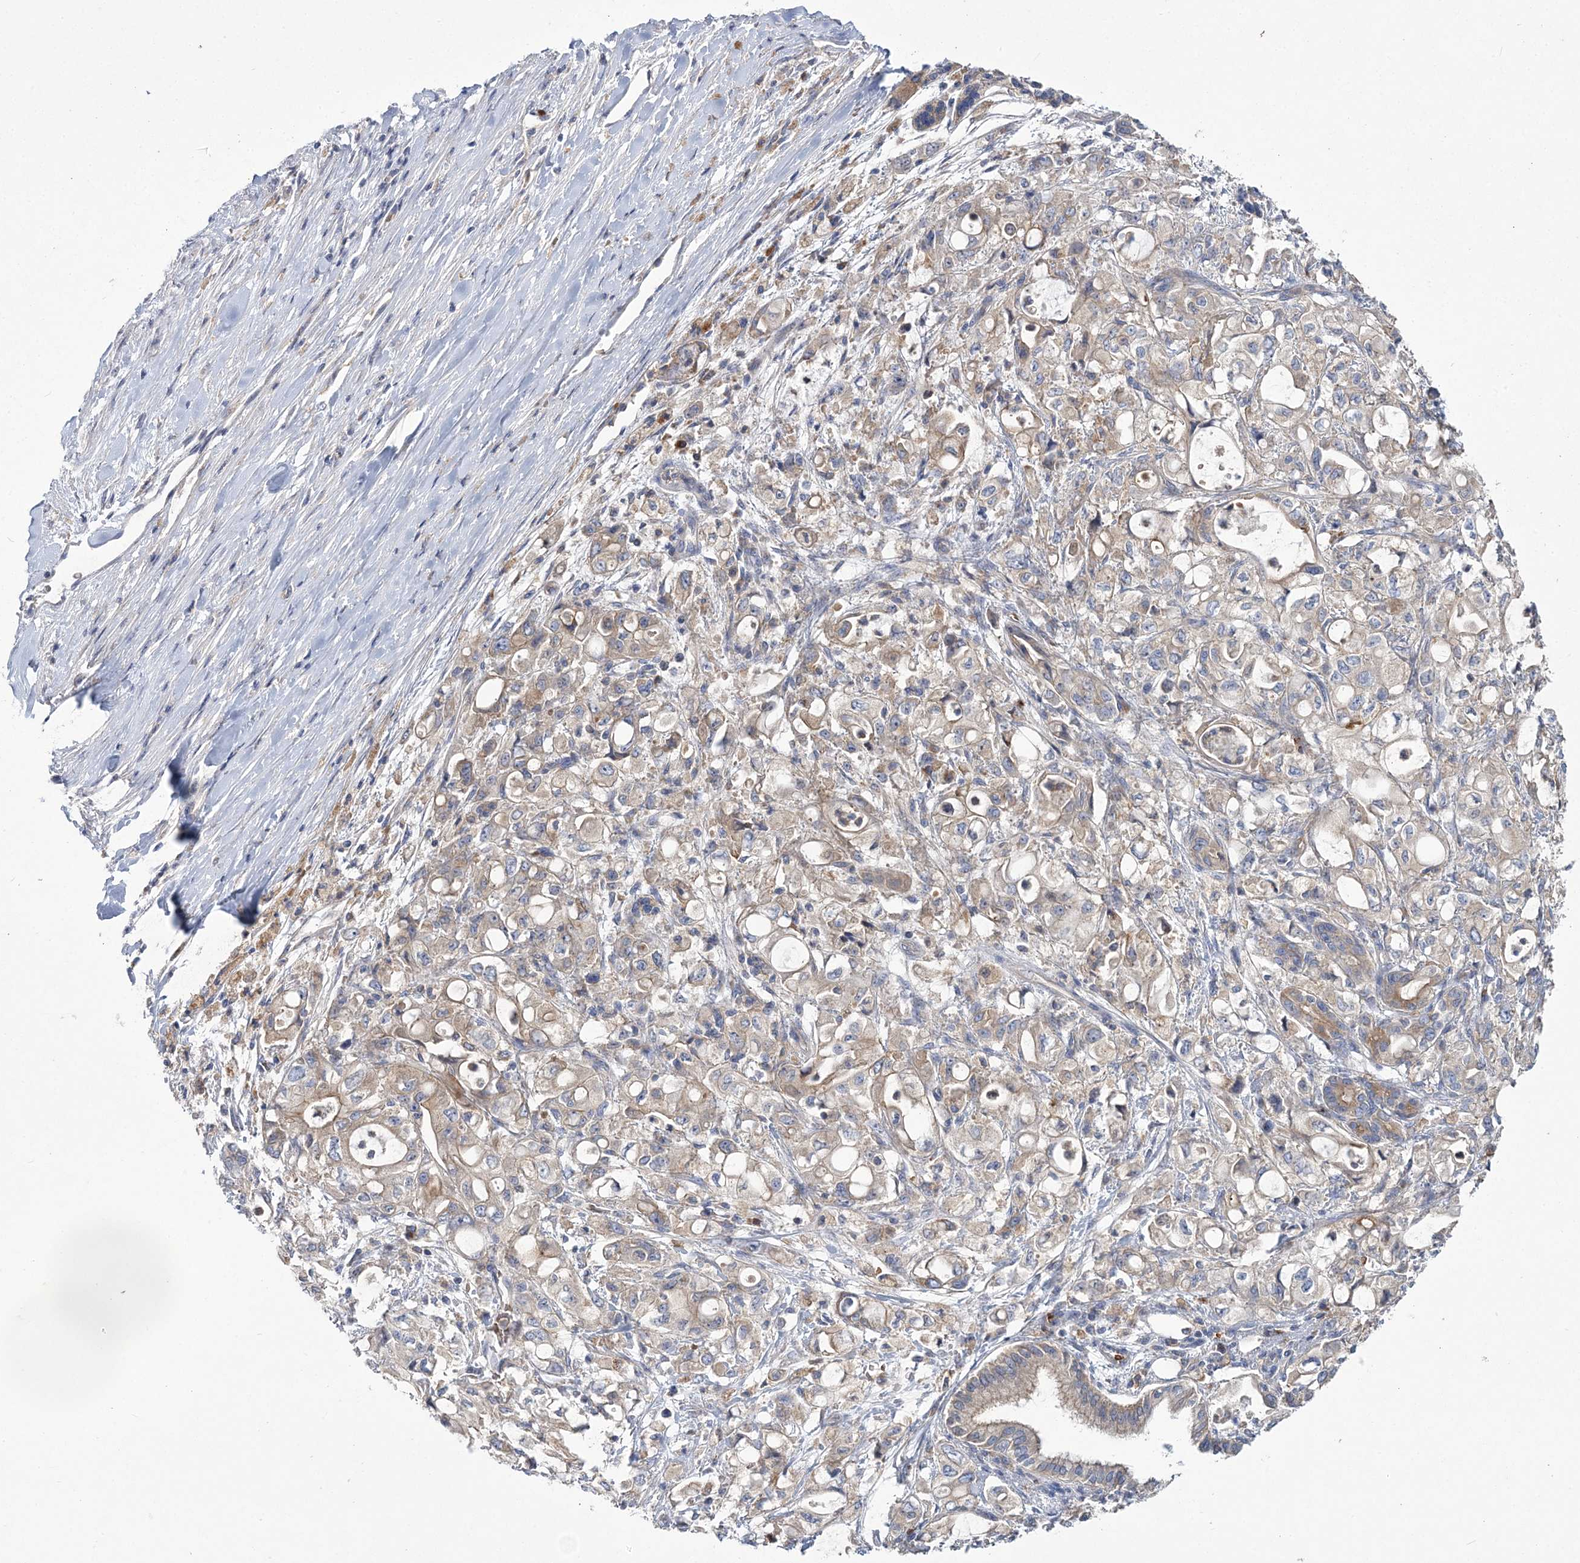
{"staining": {"intensity": "weak", "quantity": "25%-75%", "location": "cytoplasmic/membranous"}, "tissue": "pancreatic cancer", "cell_type": "Tumor cells", "image_type": "cancer", "snomed": [{"axis": "morphology", "description": "Adenocarcinoma, NOS"}, {"axis": "topography", "description": "Pancreas"}], "caption": "High-power microscopy captured an immunohistochemistry histopathology image of pancreatic adenocarcinoma, revealing weak cytoplasmic/membranous expression in about 25%-75% of tumor cells. Immunohistochemistry (ihc) stains the protein in brown and the nuclei are stained blue.", "gene": "ATP11B", "patient": {"sex": "male", "age": 79}}